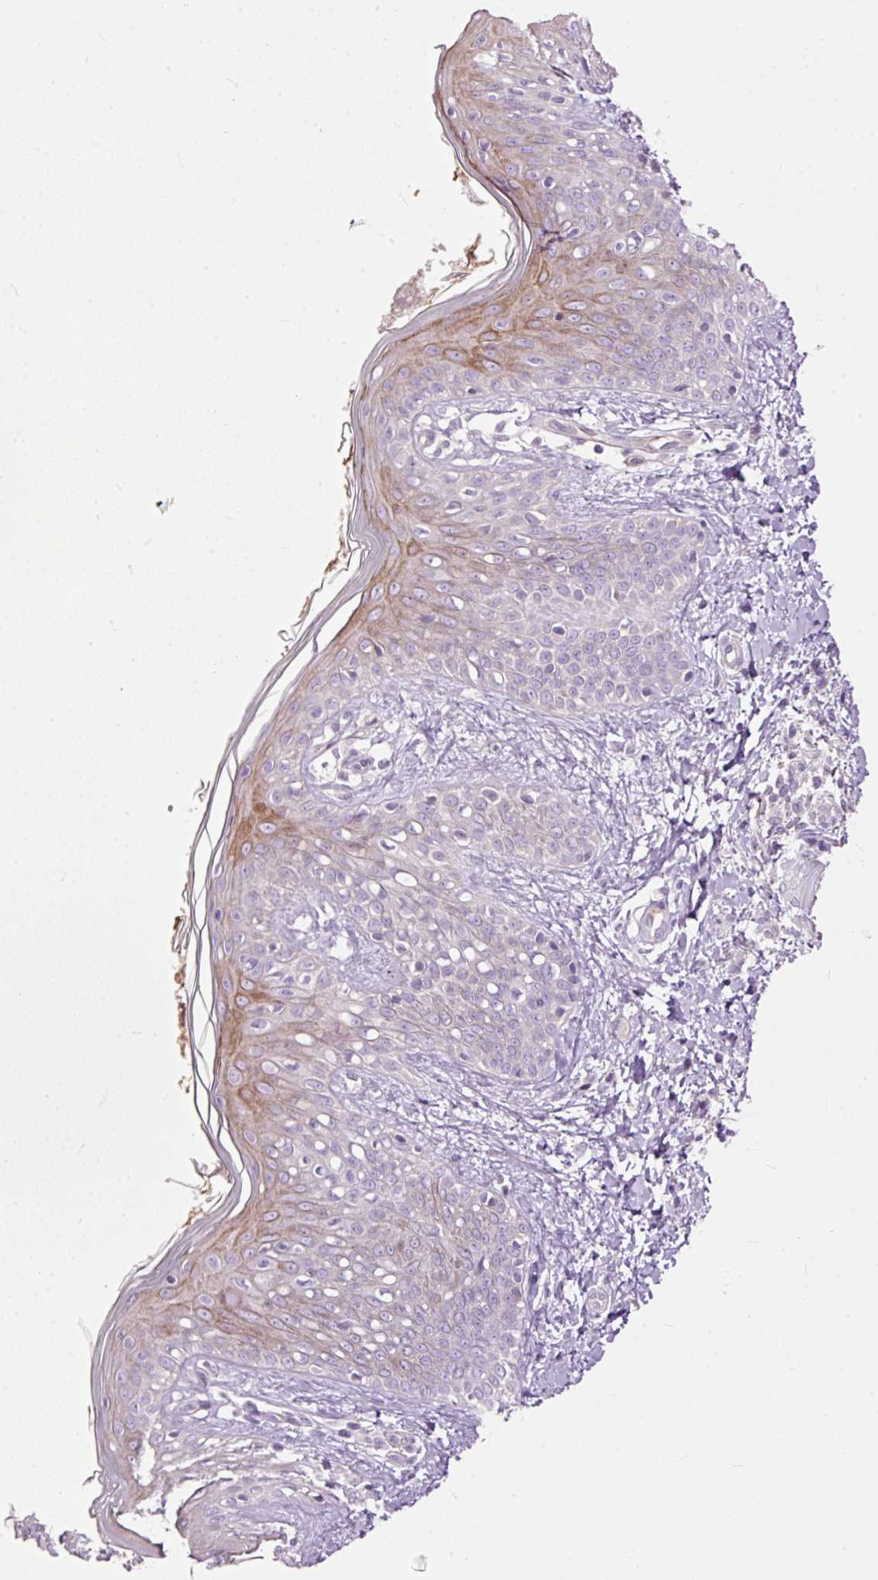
{"staining": {"intensity": "negative", "quantity": "none", "location": "none"}, "tissue": "skin", "cell_type": "Fibroblasts", "image_type": "normal", "snomed": [{"axis": "morphology", "description": "Normal tissue, NOS"}, {"axis": "topography", "description": "Skin"}], "caption": "This is an IHC histopathology image of normal human skin. There is no positivity in fibroblasts.", "gene": "FCRL4", "patient": {"sex": "male", "age": 16}}